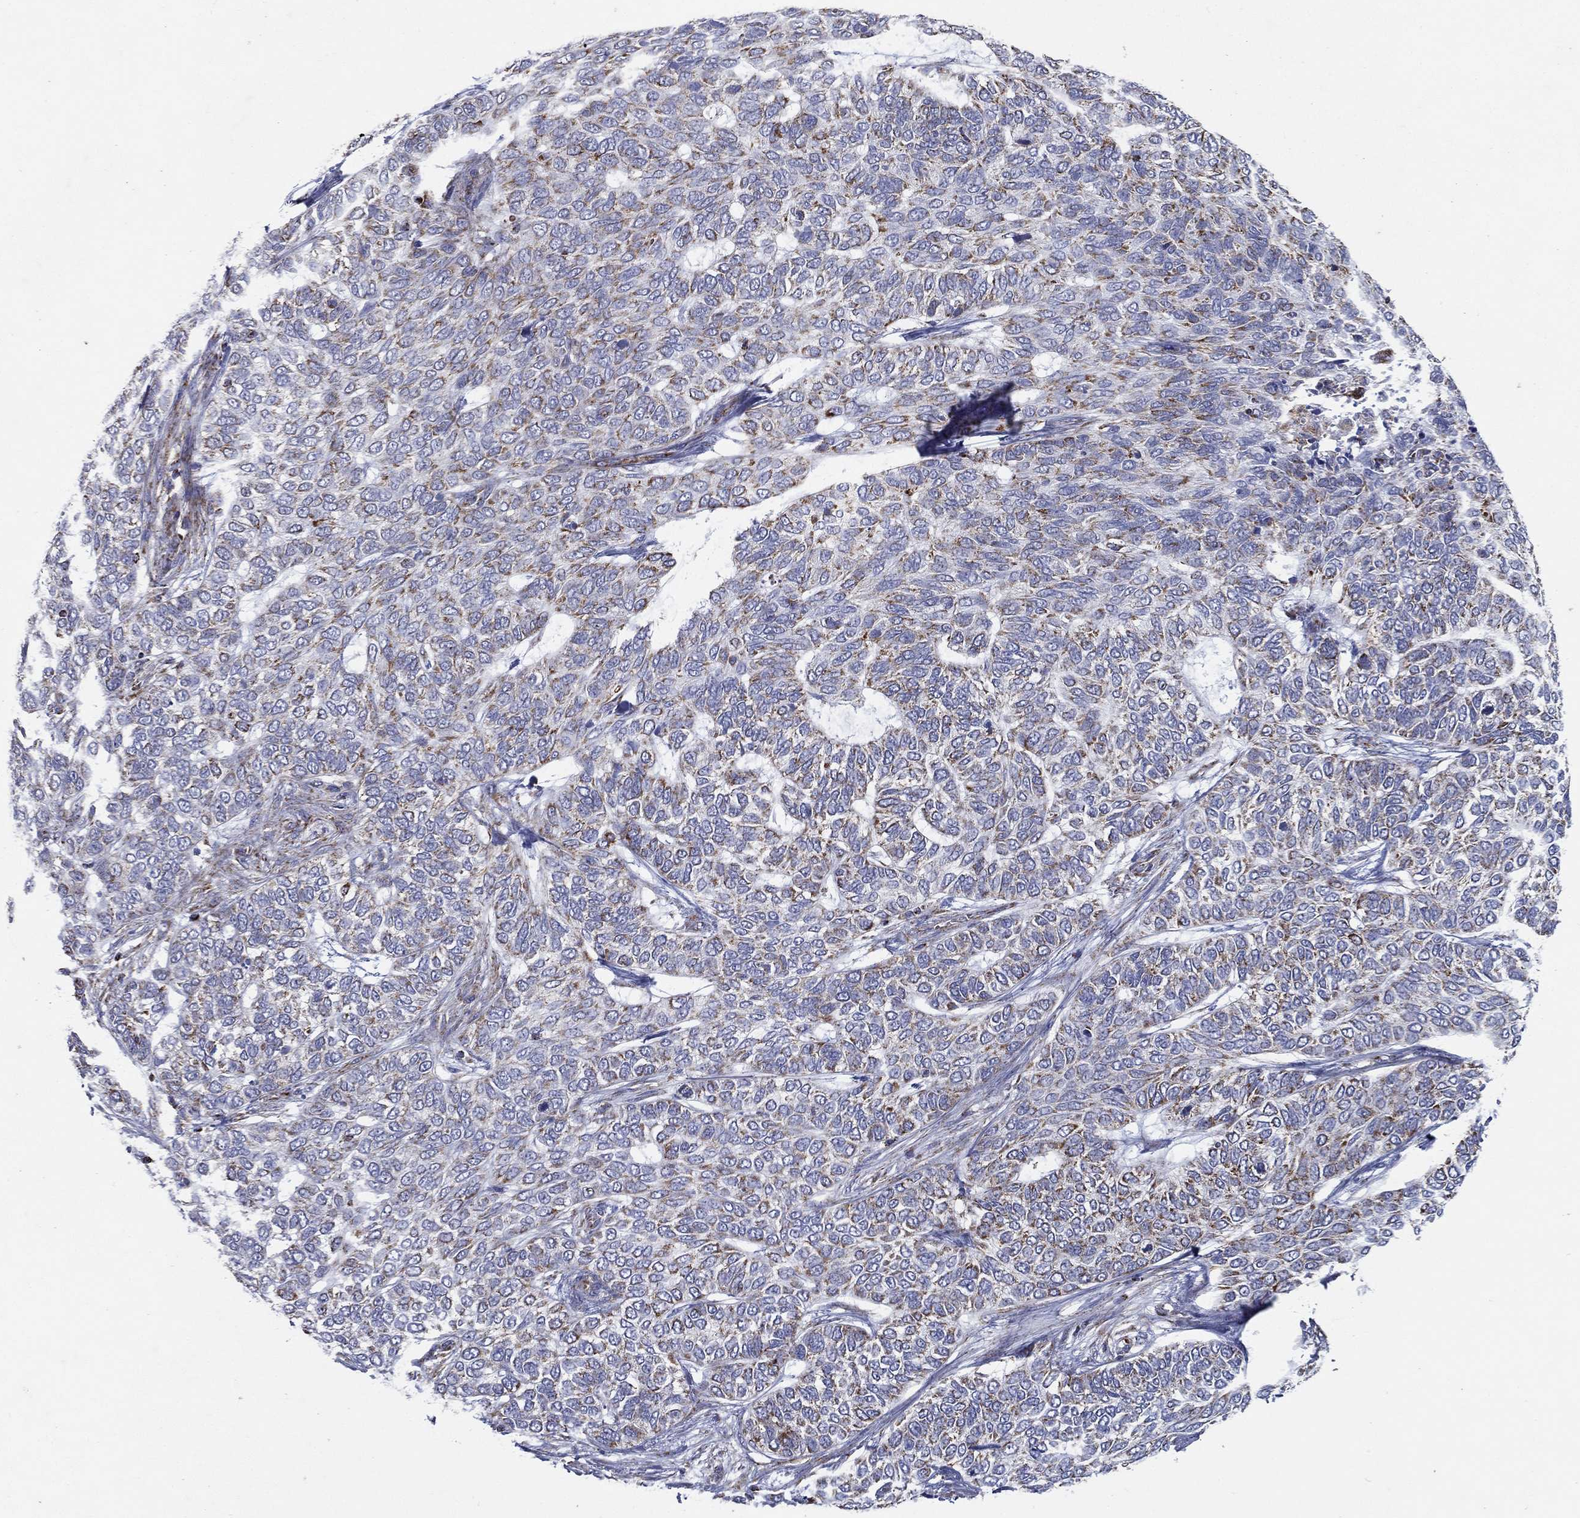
{"staining": {"intensity": "moderate", "quantity": "25%-75%", "location": "cytoplasmic/membranous"}, "tissue": "skin cancer", "cell_type": "Tumor cells", "image_type": "cancer", "snomed": [{"axis": "morphology", "description": "Basal cell carcinoma"}, {"axis": "topography", "description": "Skin"}], "caption": "Protein expression analysis of basal cell carcinoma (skin) reveals moderate cytoplasmic/membranous expression in approximately 25%-75% of tumor cells.", "gene": "SFXN1", "patient": {"sex": "female", "age": 65}}